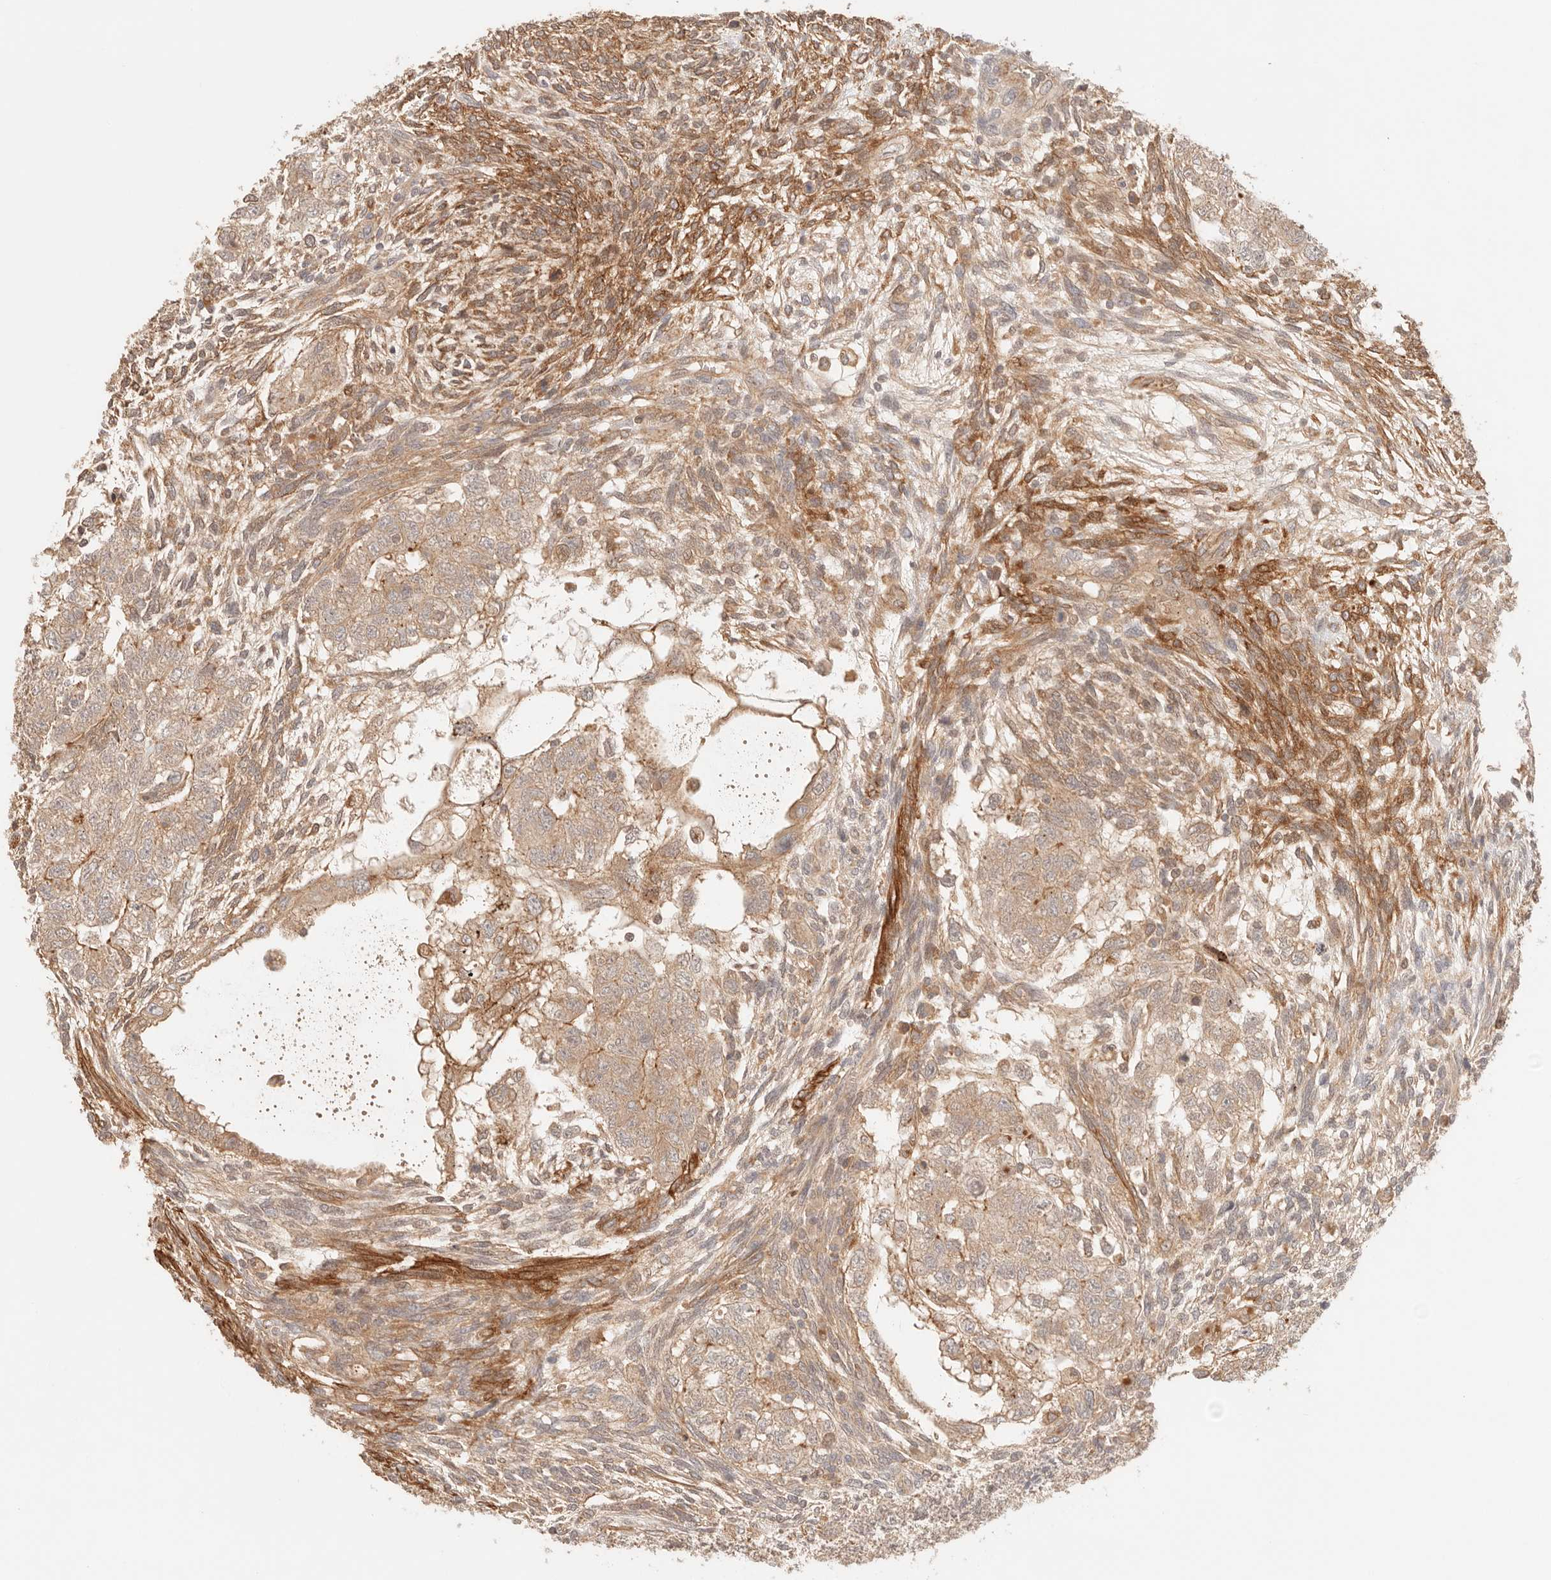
{"staining": {"intensity": "moderate", "quantity": ">75%", "location": "cytoplasmic/membranous"}, "tissue": "testis cancer", "cell_type": "Tumor cells", "image_type": "cancer", "snomed": [{"axis": "morphology", "description": "Carcinoma, Embryonal, NOS"}, {"axis": "topography", "description": "Testis"}], "caption": "Immunohistochemical staining of testis cancer (embryonal carcinoma) exhibits medium levels of moderate cytoplasmic/membranous protein positivity in about >75% of tumor cells.", "gene": "IL1R2", "patient": {"sex": "male", "age": 37}}